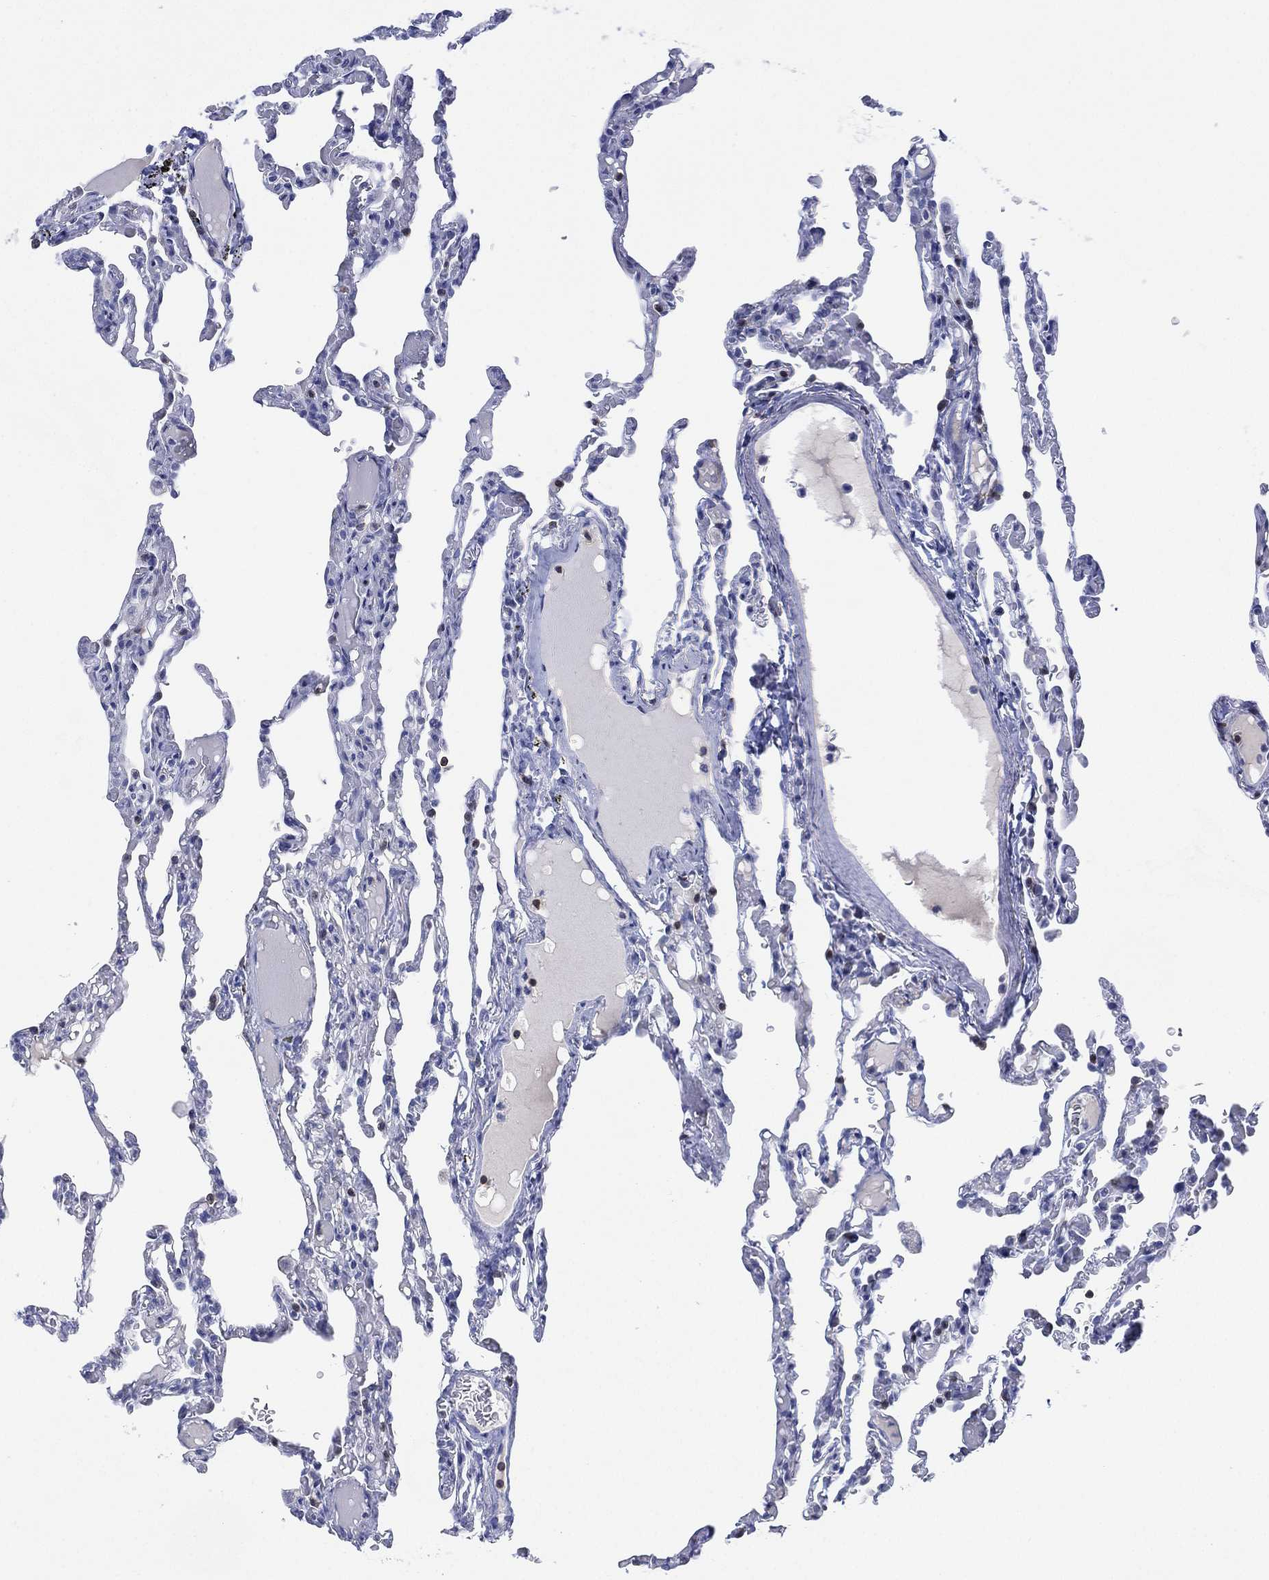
{"staining": {"intensity": "negative", "quantity": "none", "location": "none"}, "tissue": "lung", "cell_type": "Alveolar cells", "image_type": "normal", "snomed": [{"axis": "morphology", "description": "Normal tissue, NOS"}, {"axis": "topography", "description": "Lung"}], "caption": "This histopathology image is of benign lung stained with immunohistochemistry (IHC) to label a protein in brown with the nuclei are counter-stained blue. There is no positivity in alveolar cells.", "gene": "SEPTIN1", "patient": {"sex": "female", "age": 43}}